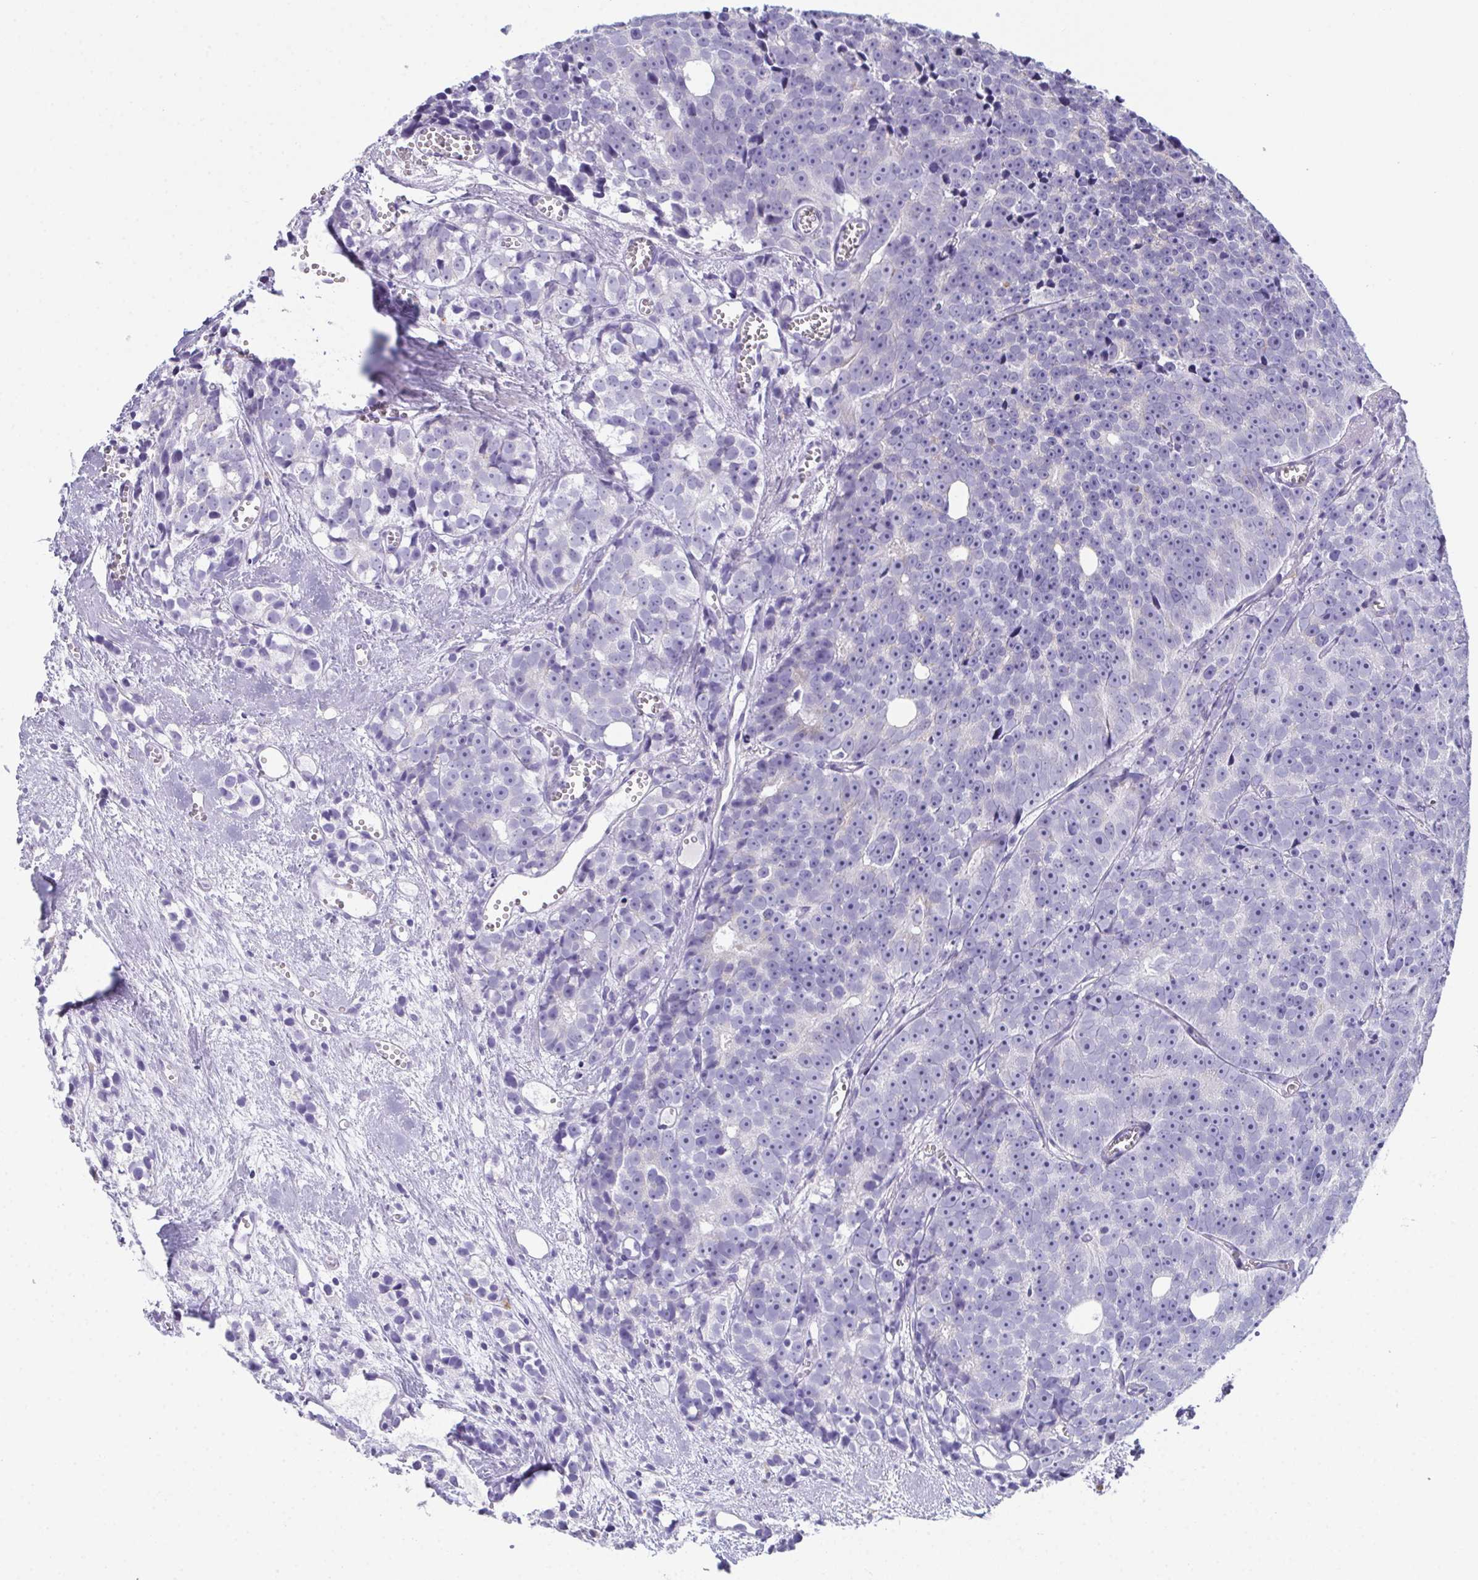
{"staining": {"intensity": "negative", "quantity": "none", "location": "none"}, "tissue": "prostate cancer", "cell_type": "Tumor cells", "image_type": "cancer", "snomed": [{"axis": "morphology", "description": "Adenocarcinoma, High grade"}, {"axis": "topography", "description": "Prostate"}], "caption": "DAB immunohistochemical staining of human prostate cancer reveals no significant staining in tumor cells.", "gene": "TEX19", "patient": {"sex": "male", "age": 77}}